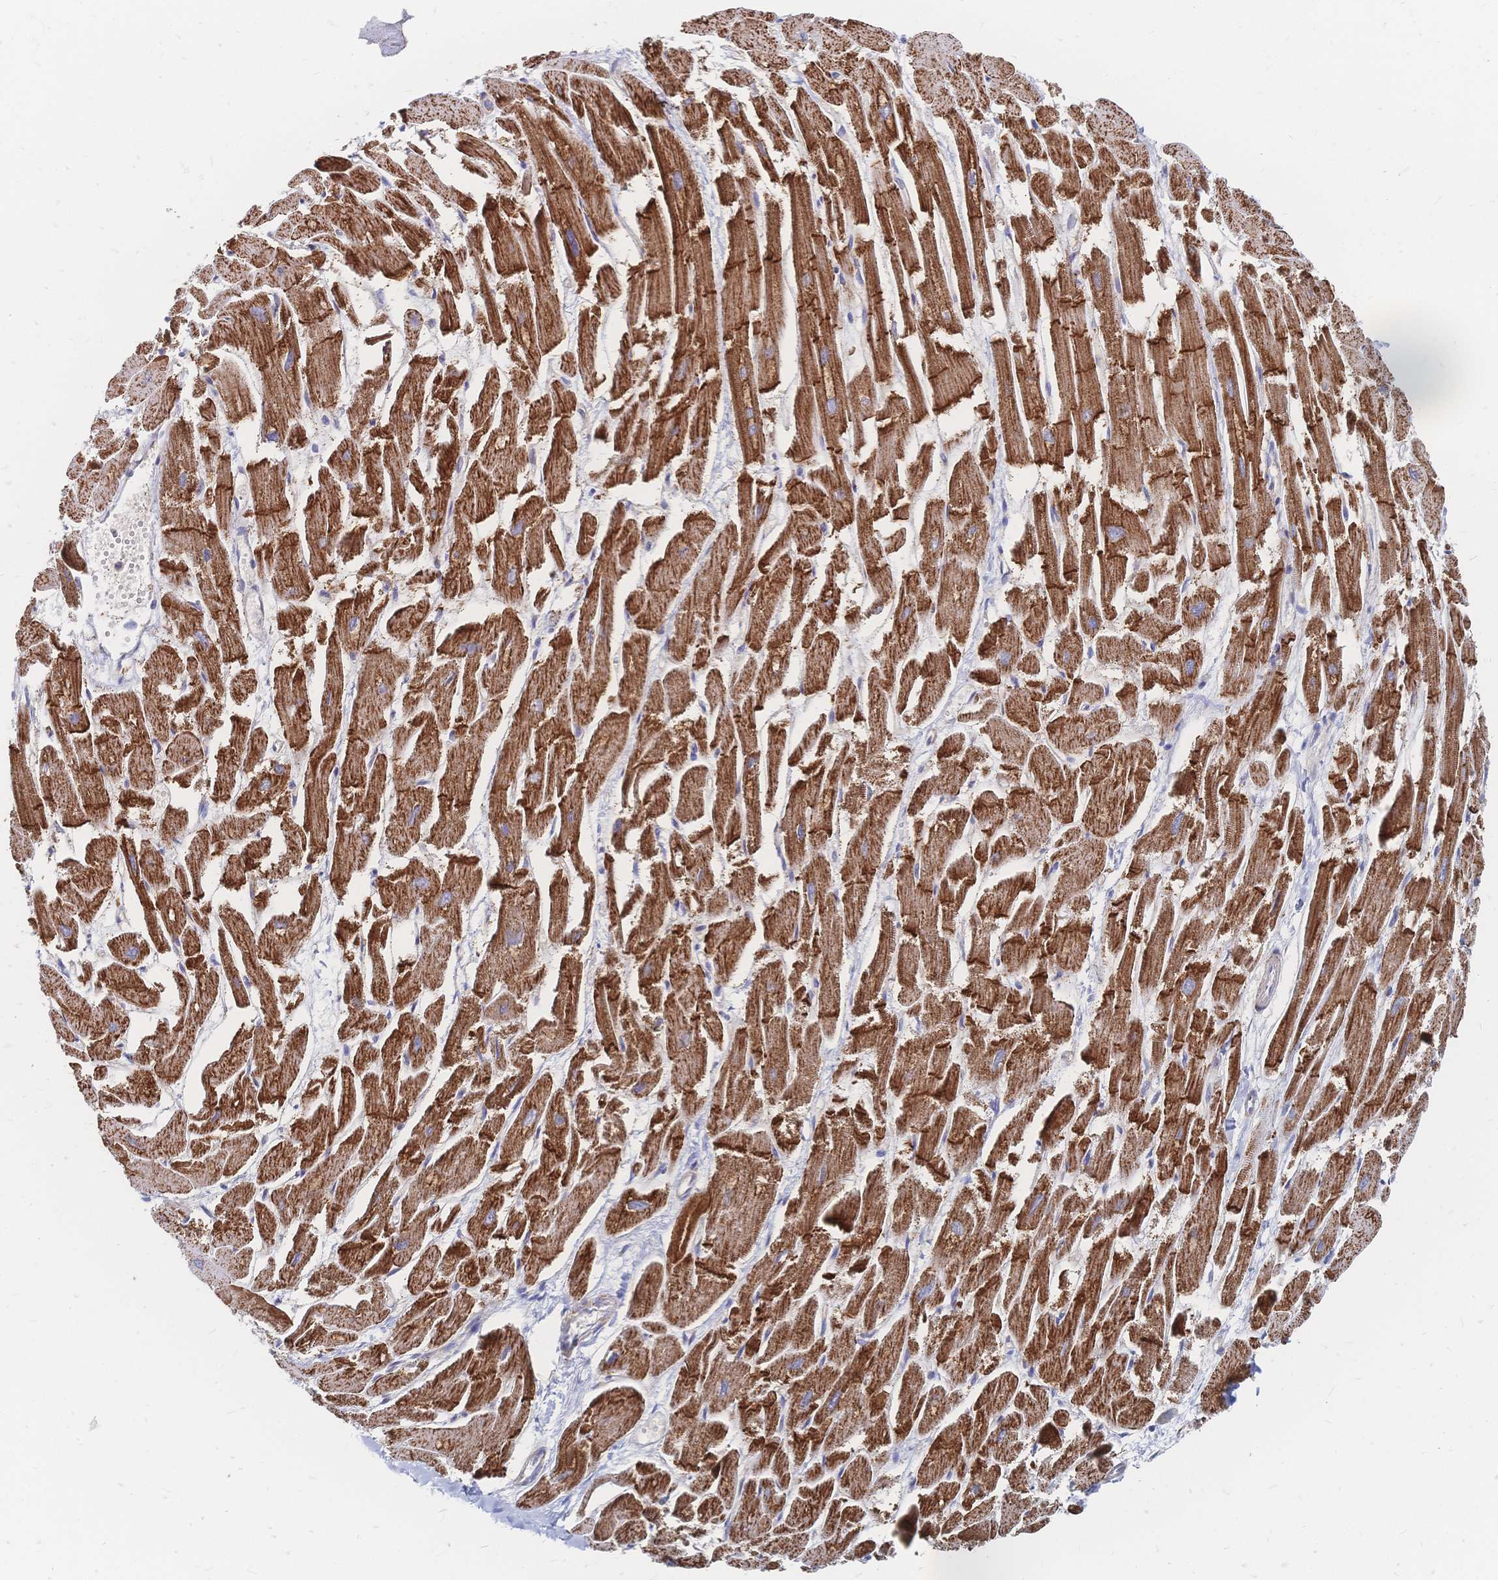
{"staining": {"intensity": "strong", "quantity": ">75%", "location": "cytoplasmic/membranous"}, "tissue": "heart muscle", "cell_type": "Cardiomyocytes", "image_type": "normal", "snomed": [{"axis": "morphology", "description": "Normal tissue, NOS"}, {"axis": "topography", "description": "Heart"}], "caption": "Protein expression analysis of unremarkable human heart muscle reveals strong cytoplasmic/membranous expression in about >75% of cardiomyocytes. Nuclei are stained in blue.", "gene": "SORBS1", "patient": {"sex": "male", "age": 54}}